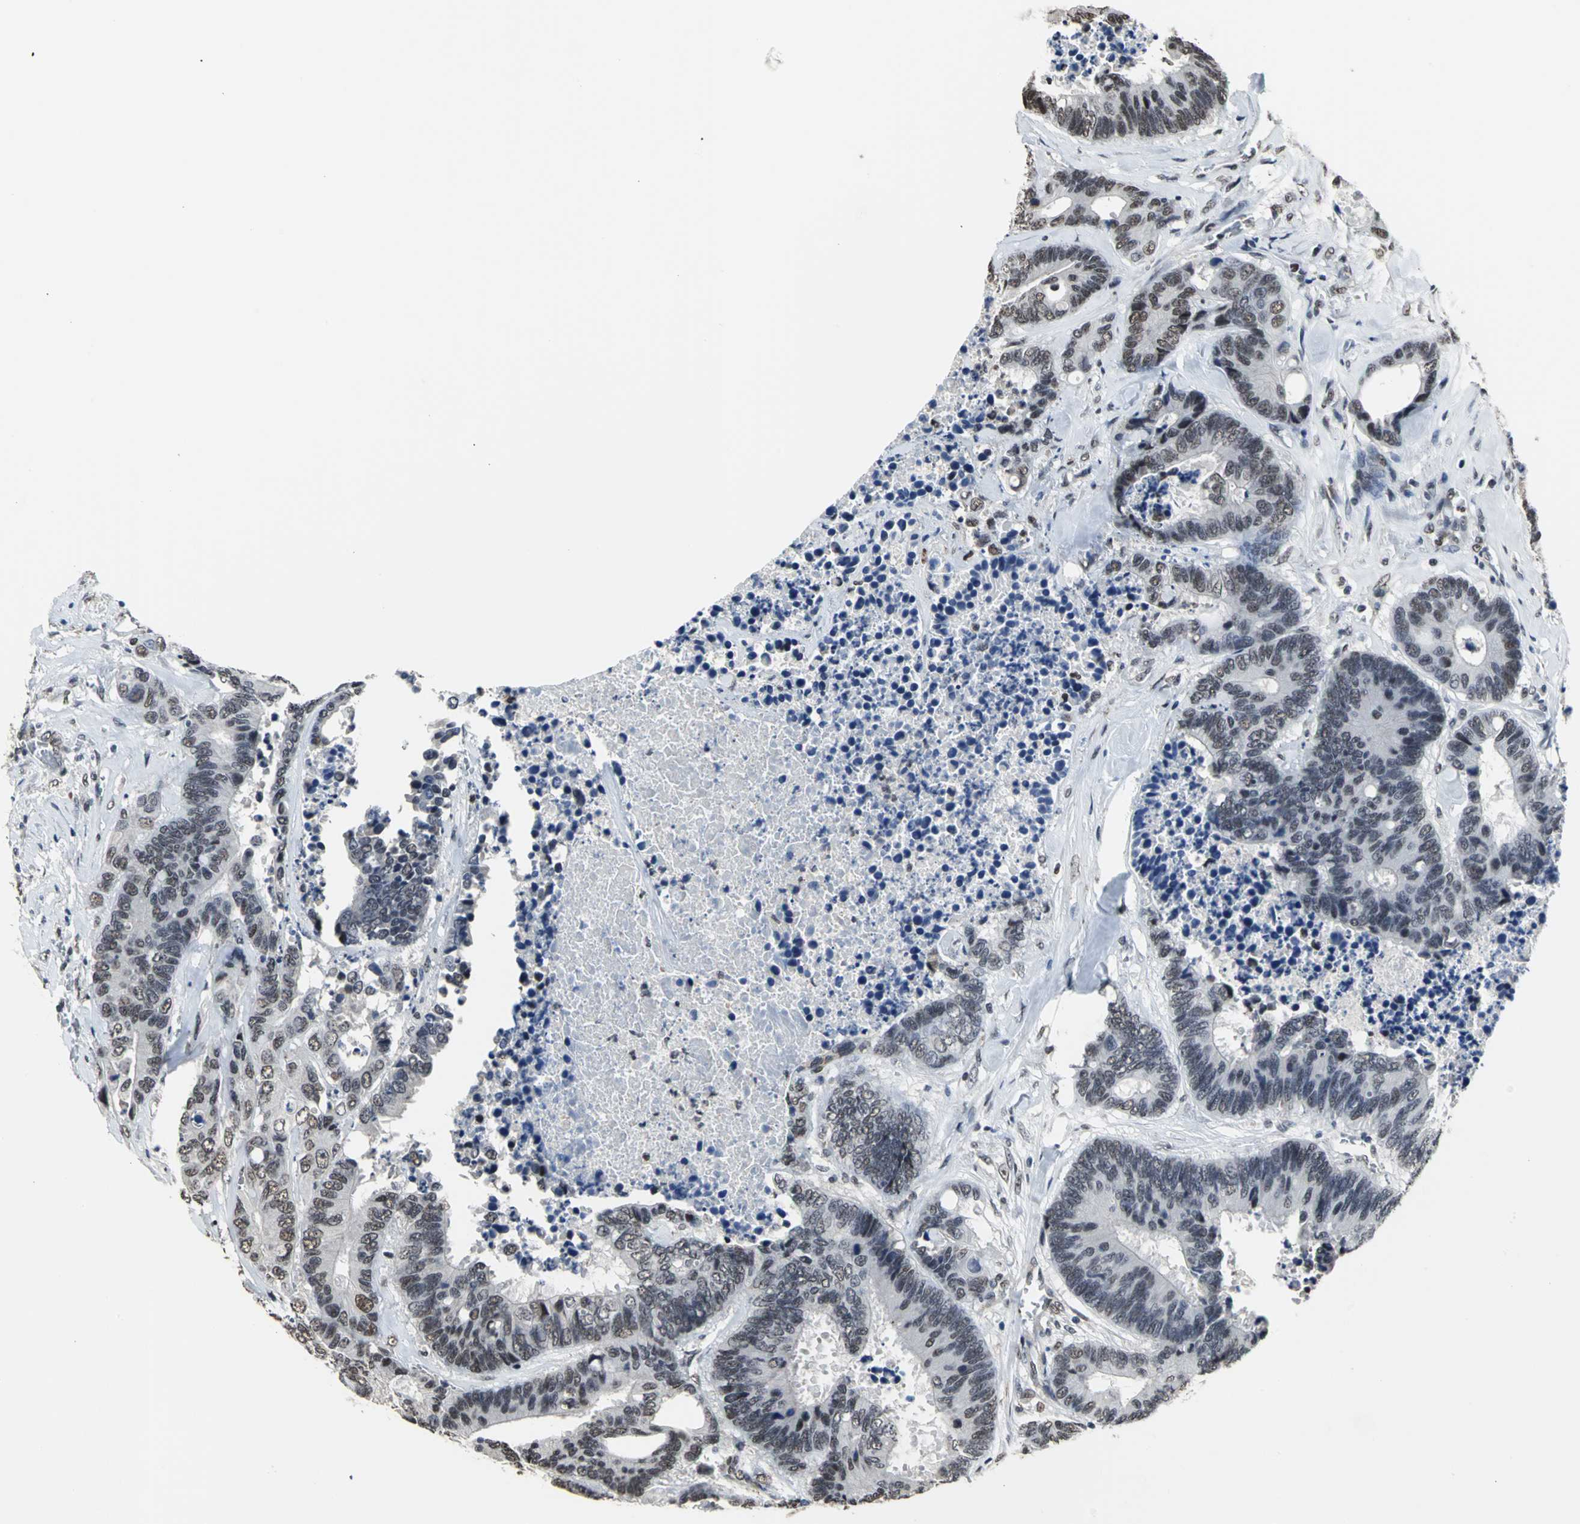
{"staining": {"intensity": "weak", "quantity": ">75%", "location": "nuclear"}, "tissue": "colorectal cancer", "cell_type": "Tumor cells", "image_type": "cancer", "snomed": [{"axis": "morphology", "description": "Adenocarcinoma, NOS"}, {"axis": "topography", "description": "Rectum"}], "caption": "Colorectal adenocarcinoma stained for a protein (brown) displays weak nuclear positive staining in approximately >75% of tumor cells.", "gene": "CCDC88C", "patient": {"sex": "male", "age": 55}}